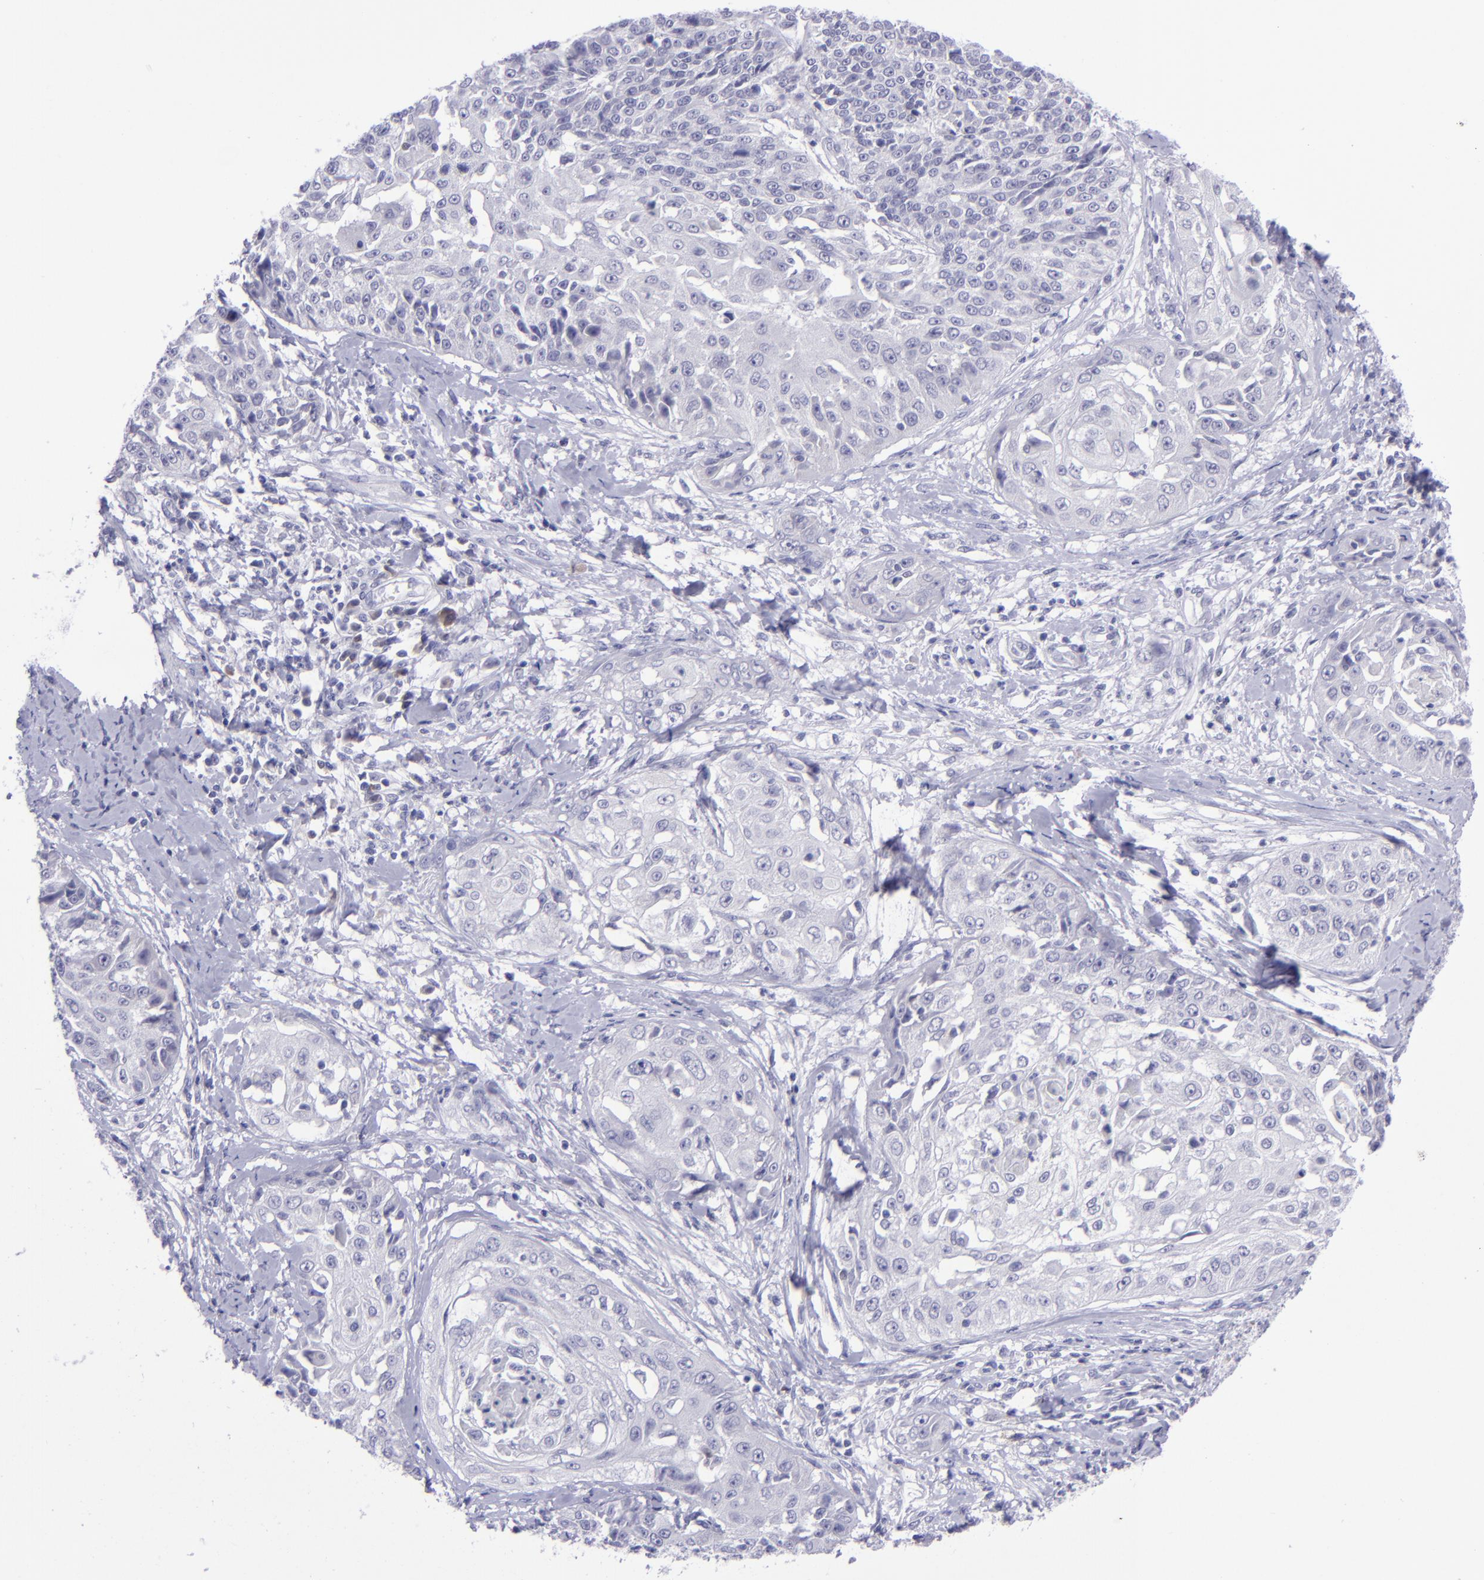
{"staining": {"intensity": "negative", "quantity": "none", "location": "none"}, "tissue": "cervical cancer", "cell_type": "Tumor cells", "image_type": "cancer", "snomed": [{"axis": "morphology", "description": "Squamous cell carcinoma, NOS"}, {"axis": "topography", "description": "Cervix"}], "caption": "The micrograph exhibits no significant expression in tumor cells of cervical cancer.", "gene": "POU2F2", "patient": {"sex": "female", "age": 64}}